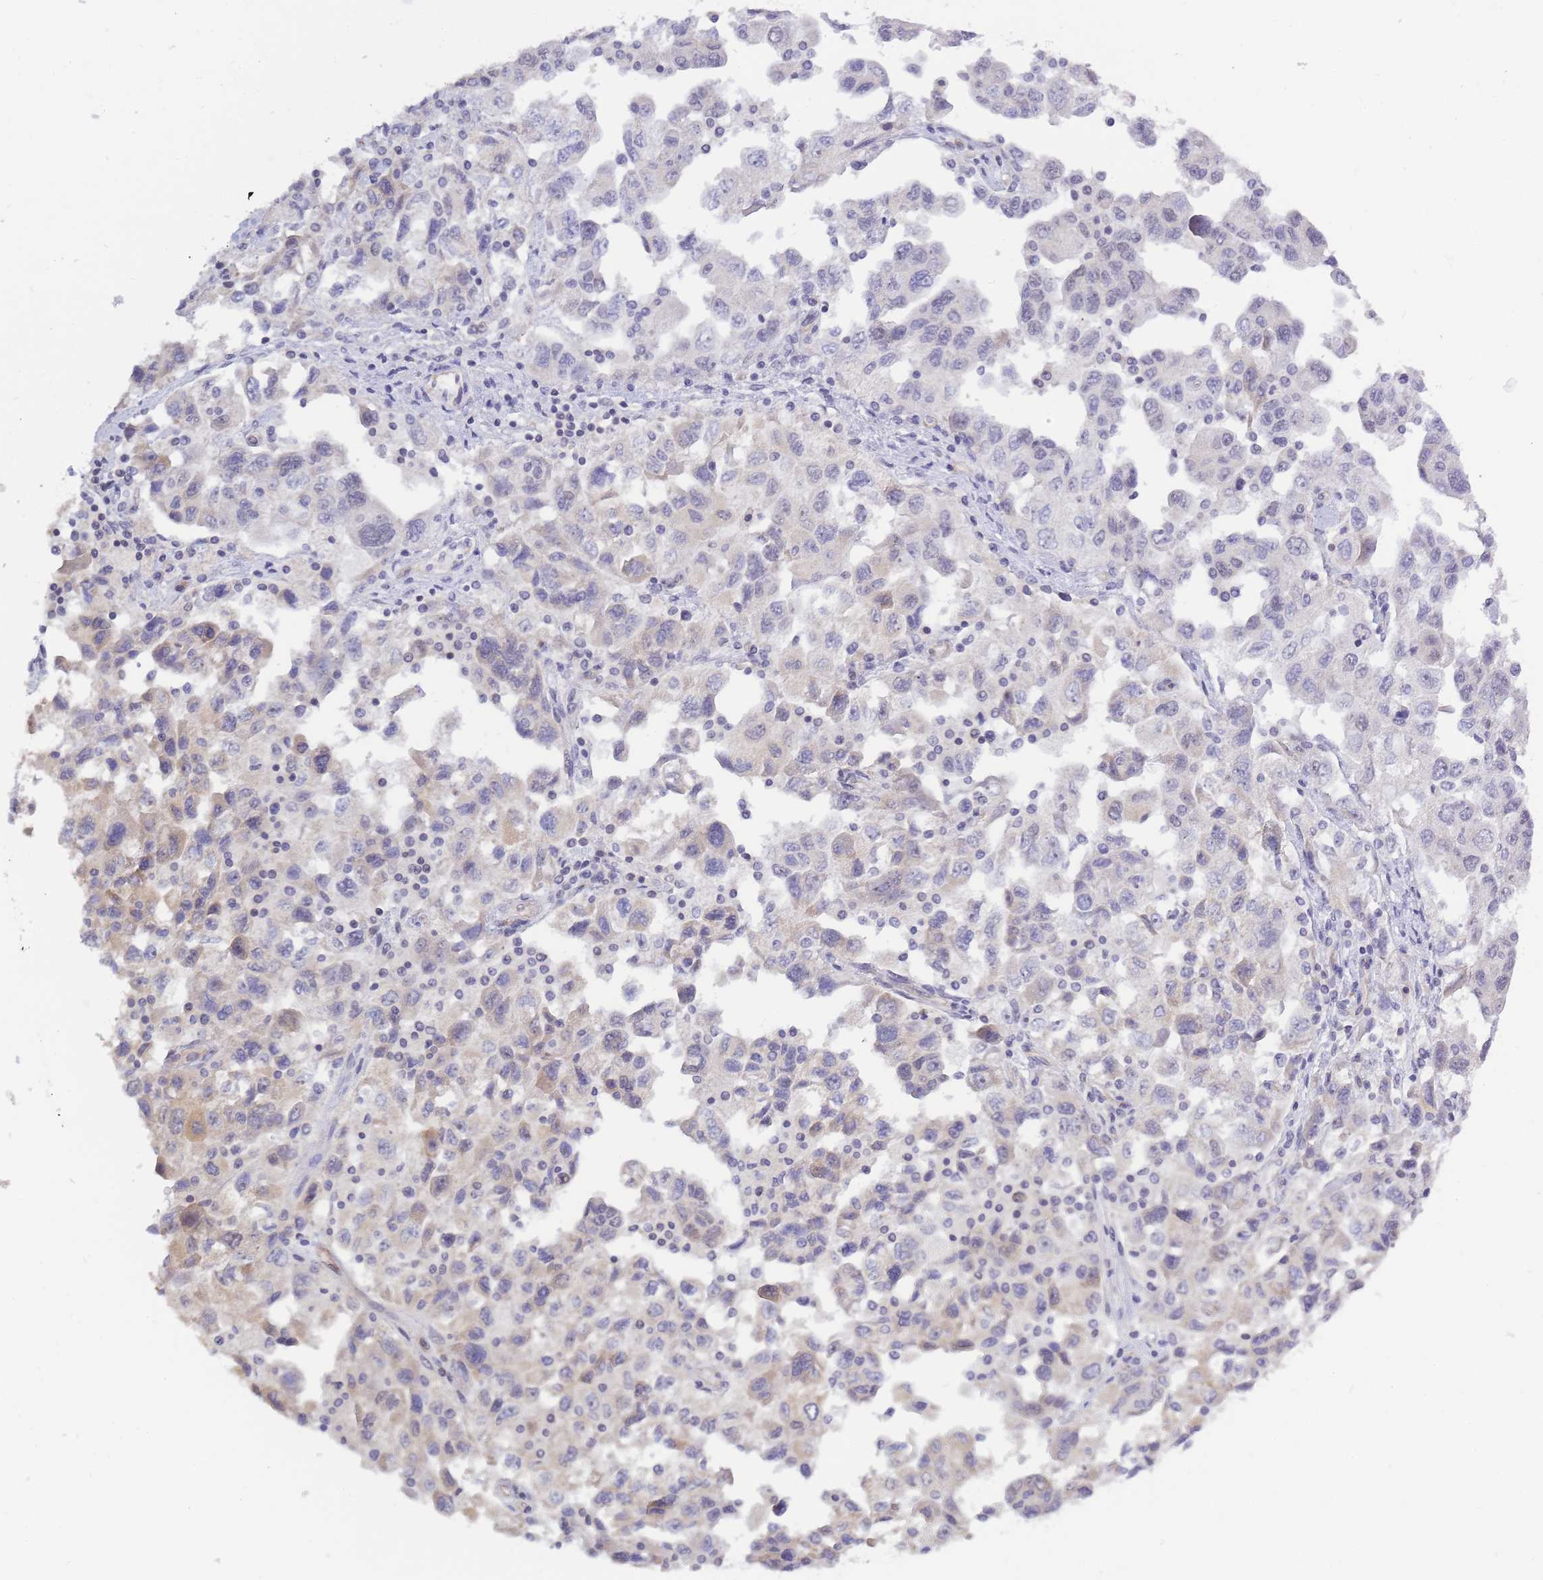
{"staining": {"intensity": "negative", "quantity": "none", "location": "none"}, "tissue": "ovarian cancer", "cell_type": "Tumor cells", "image_type": "cancer", "snomed": [{"axis": "morphology", "description": "Carcinoma, NOS"}, {"axis": "morphology", "description": "Cystadenocarcinoma, serous, NOS"}, {"axis": "topography", "description": "Ovary"}], "caption": "Immunohistochemistry of human ovarian serous cystadenocarcinoma shows no staining in tumor cells.", "gene": "C19orf25", "patient": {"sex": "female", "age": 69}}